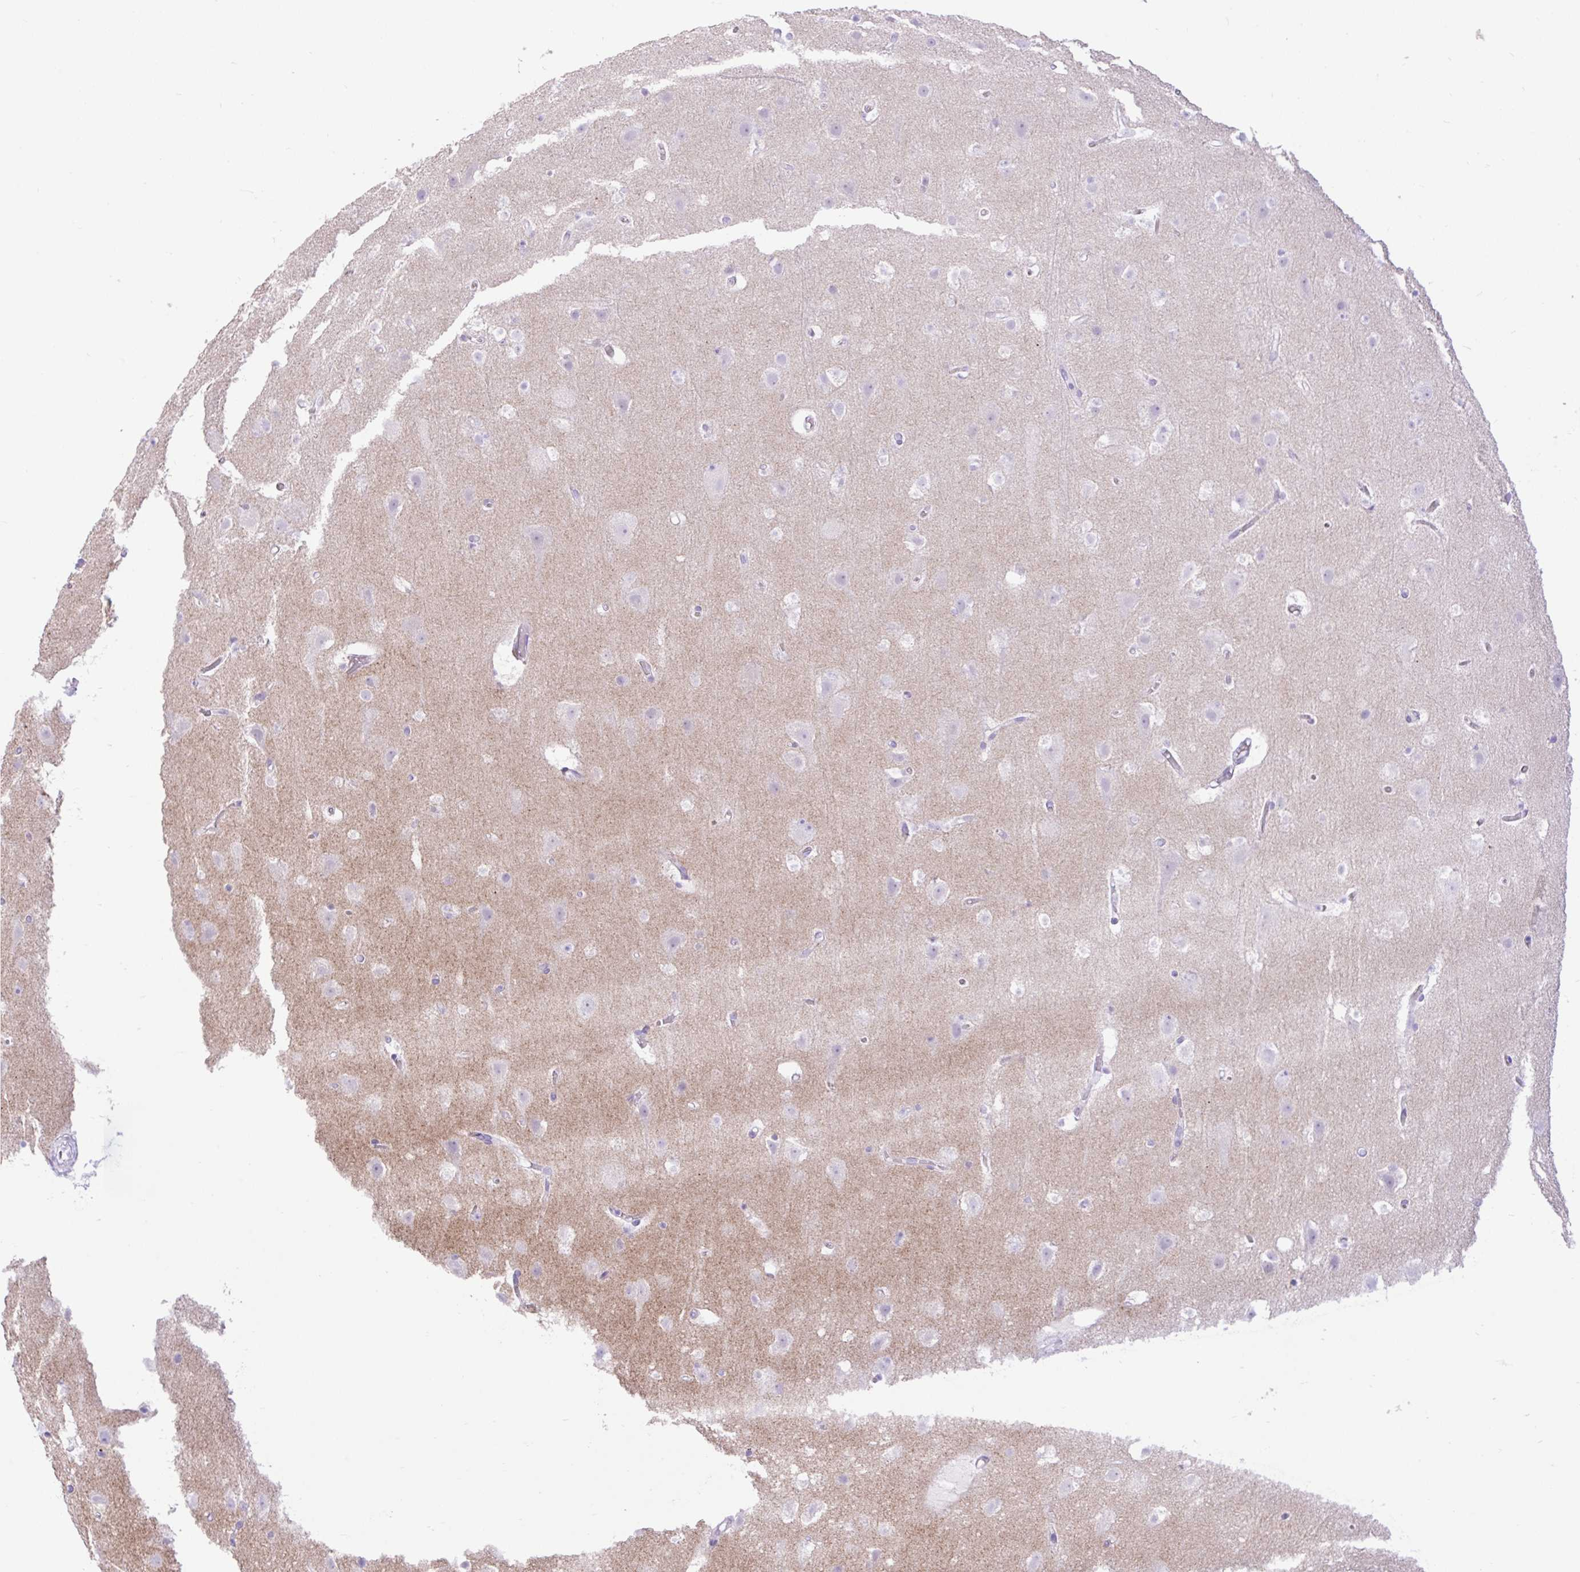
{"staining": {"intensity": "negative", "quantity": "none", "location": "none"}, "tissue": "cerebral cortex", "cell_type": "Endothelial cells", "image_type": "normal", "snomed": [{"axis": "morphology", "description": "Normal tissue, NOS"}, {"axis": "topography", "description": "Cerebral cortex"}], "caption": "High power microscopy micrograph of an IHC micrograph of normal cerebral cortex, revealing no significant positivity in endothelial cells. (Stains: DAB (3,3'-diaminobenzidine) IHC with hematoxylin counter stain, Microscopy: brightfield microscopy at high magnification).", "gene": "ZNF101", "patient": {"sex": "female", "age": 42}}